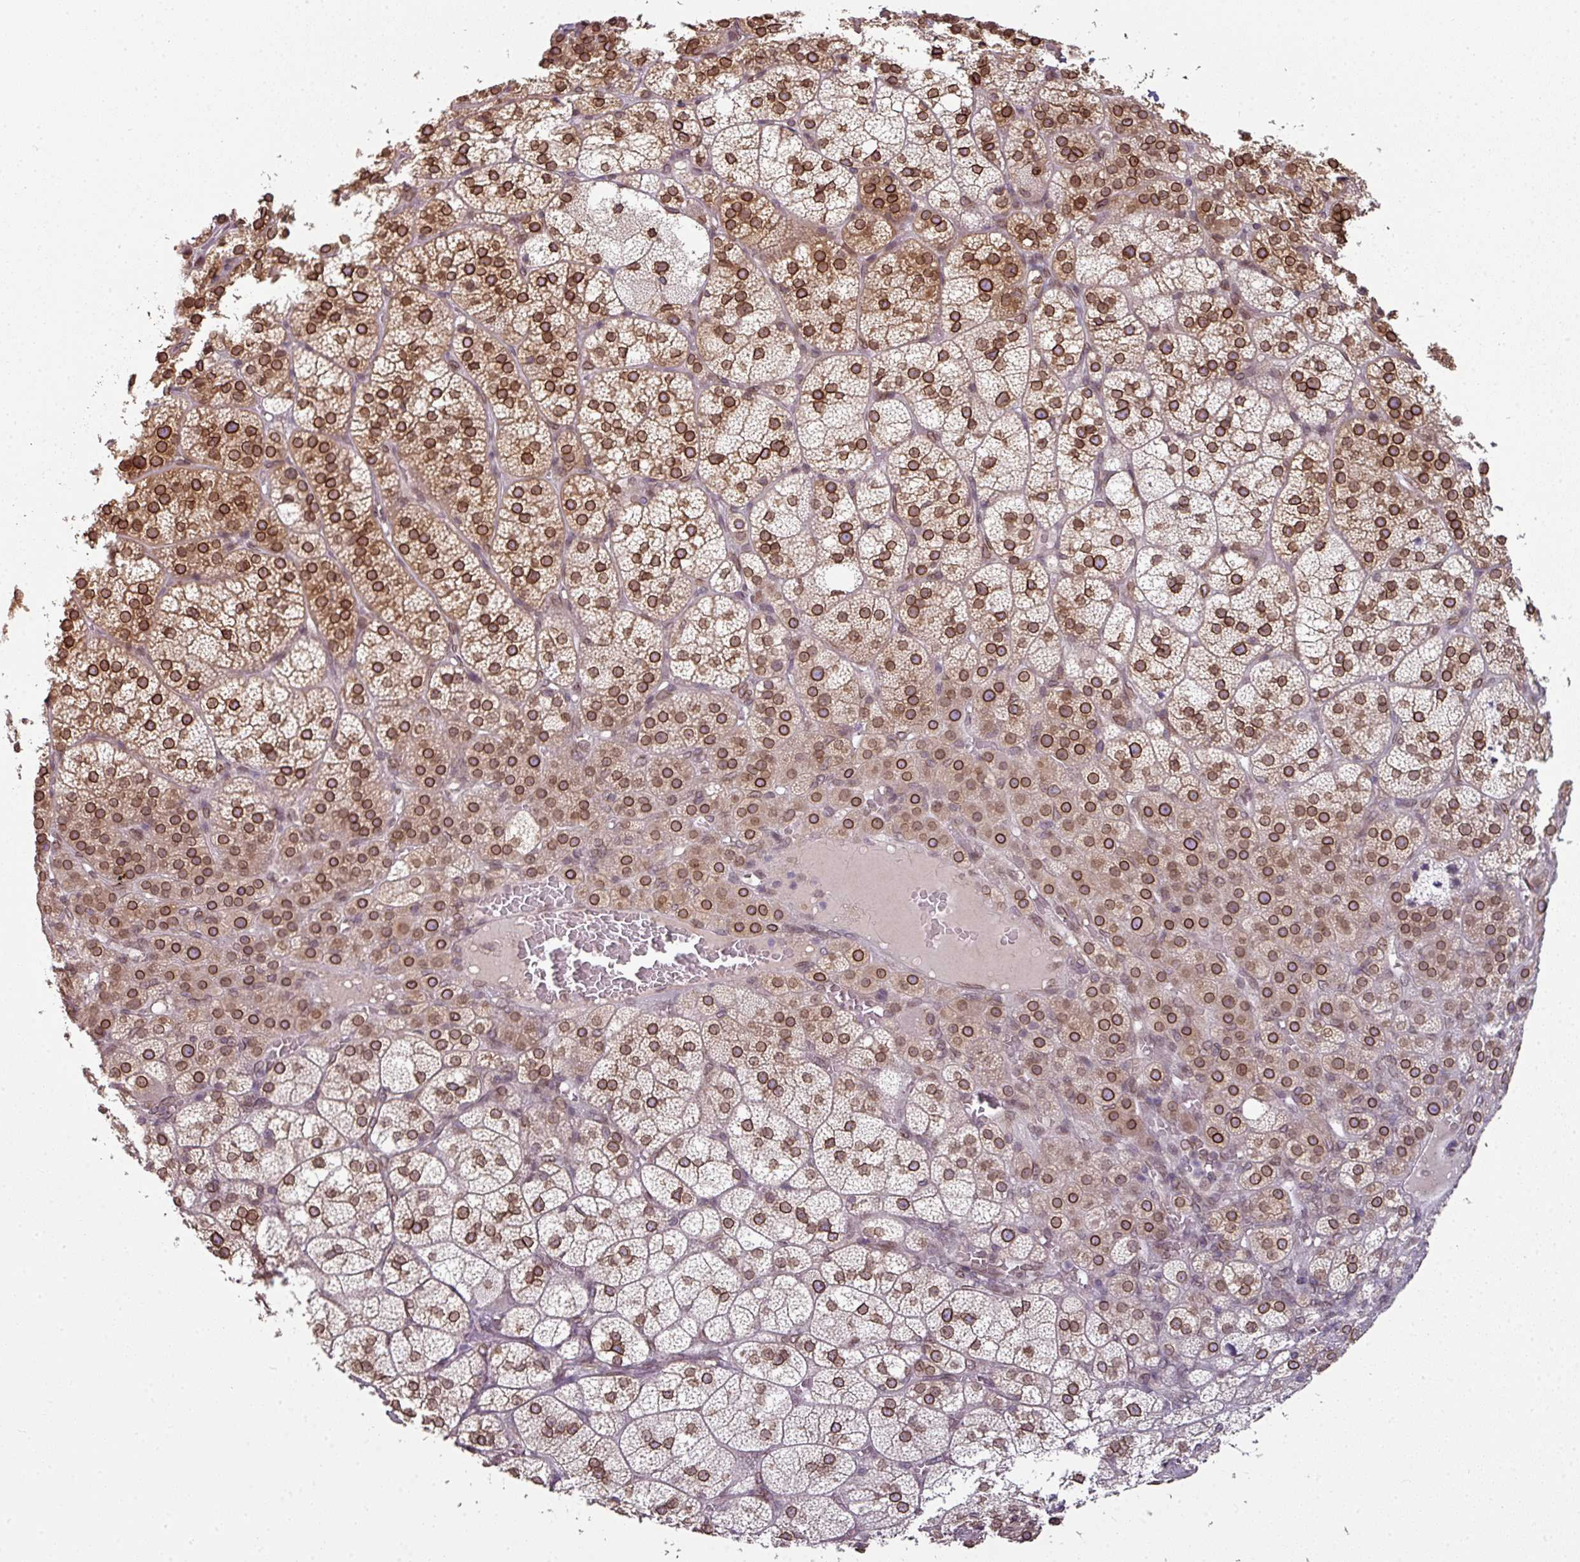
{"staining": {"intensity": "strong", "quantity": ">75%", "location": "cytoplasmic/membranous,nuclear"}, "tissue": "adrenal gland", "cell_type": "Glandular cells", "image_type": "normal", "snomed": [{"axis": "morphology", "description": "Normal tissue, NOS"}, {"axis": "topography", "description": "Adrenal gland"}], "caption": "High-power microscopy captured an IHC image of normal adrenal gland, revealing strong cytoplasmic/membranous,nuclear positivity in approximately >75% of glandular cells. (DAB = brown stain, brightfield microscopy at high magnification).", "gene": "RANGAP1", "patient": {"sex": "female", "age": 60}}